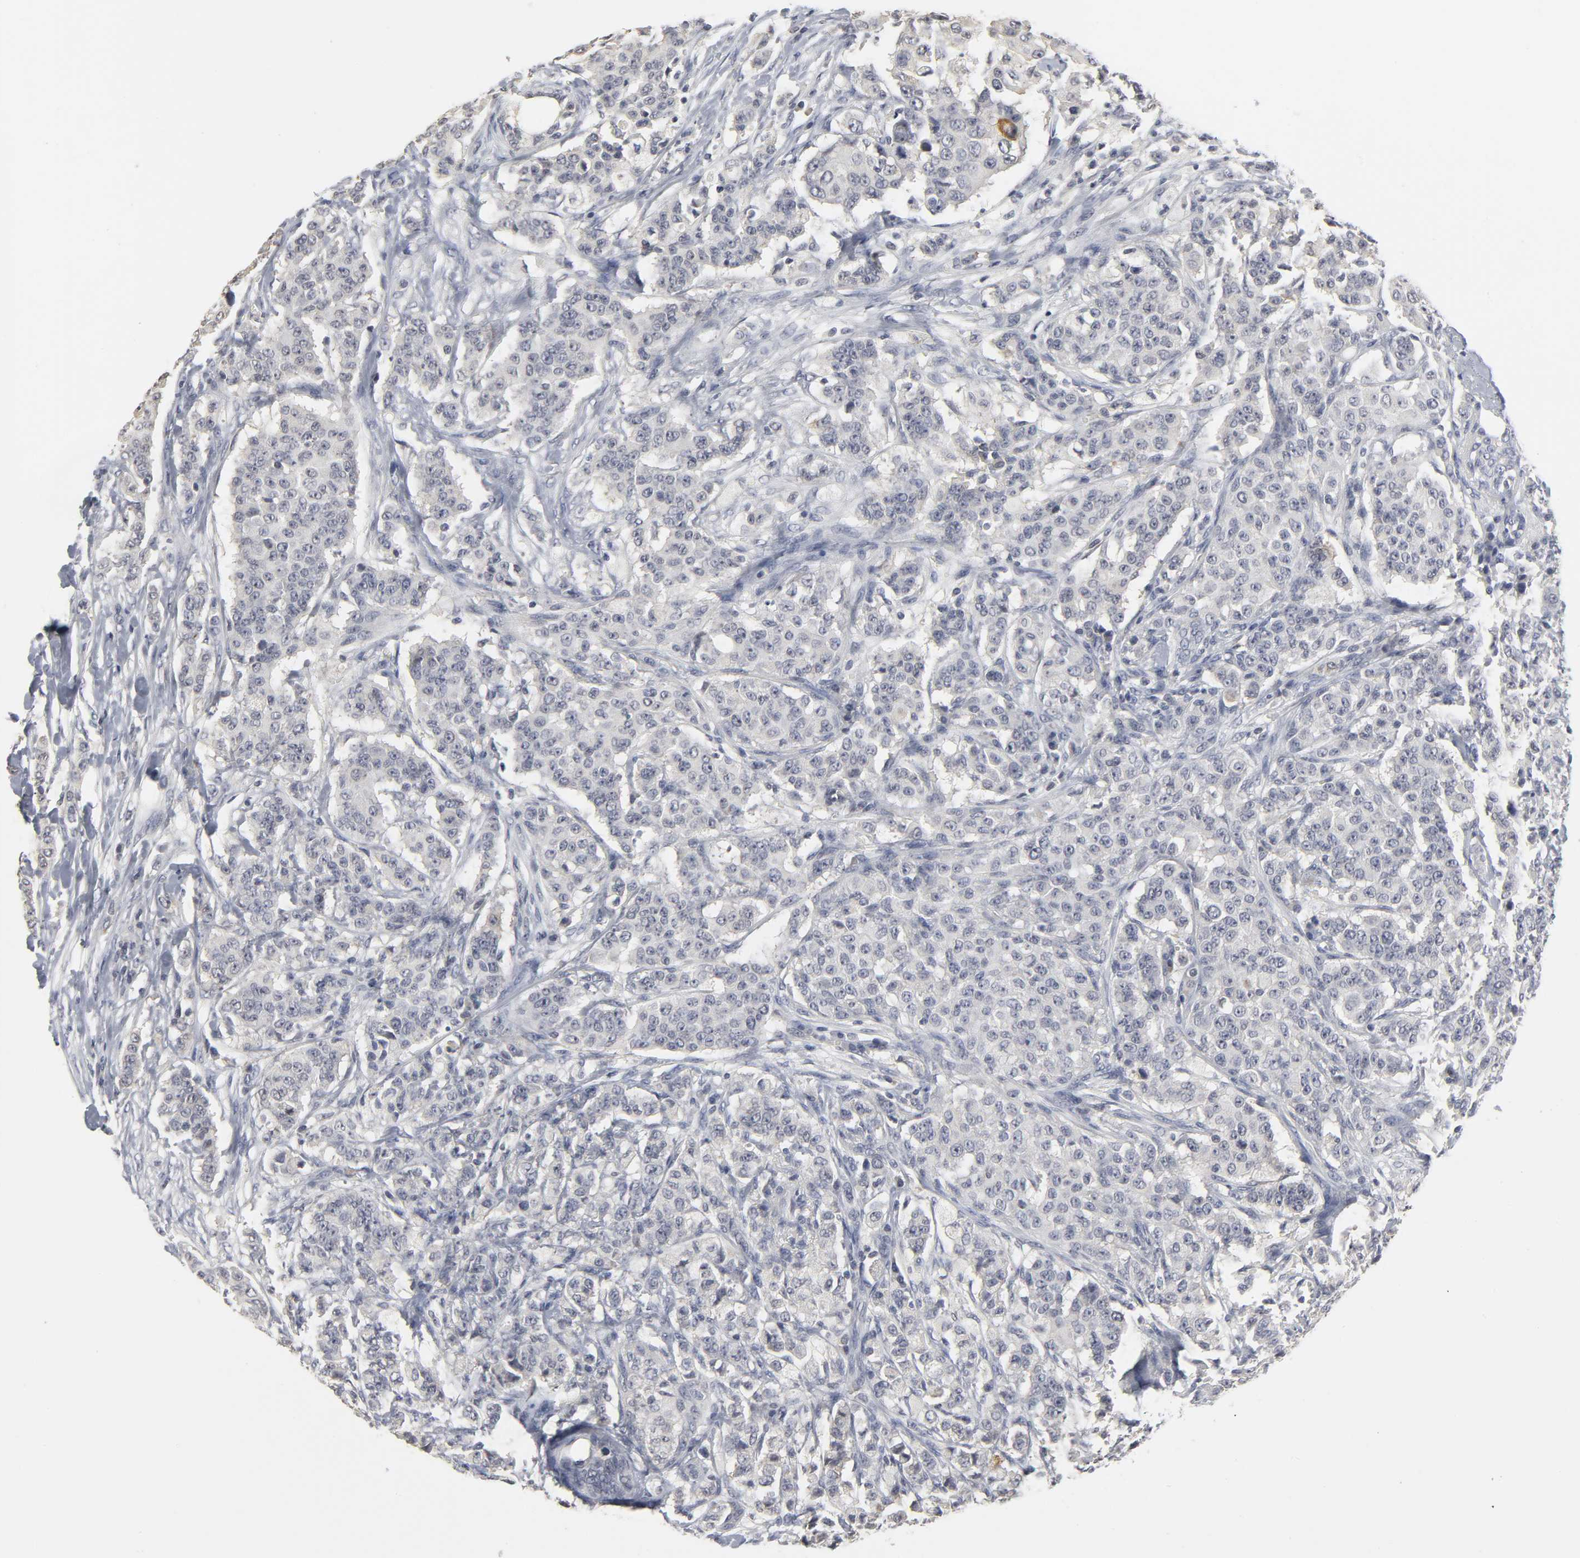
{"staining": {"intensity": "negative", "quantity": "none", "location": "none"}, "tissue": "breast cancer", "cell_type": "Tumor cells", "image_type": "cancer", "snomed": [{"axis": "morphology", "description": "Duct carcinoma"}, {"axis": "topography", "description": "Breast"}], "caption": "High magnification brightfield microscopy of breast infiltrating ductal carcinoma stained with DAB (3,3'-diaminobenzidine) (brown) and counterstained with hematoxylin (blue): tumor cells show no significant staining.", "gene": "TCAP", "patient": {"sex": "female", "age": 40}}